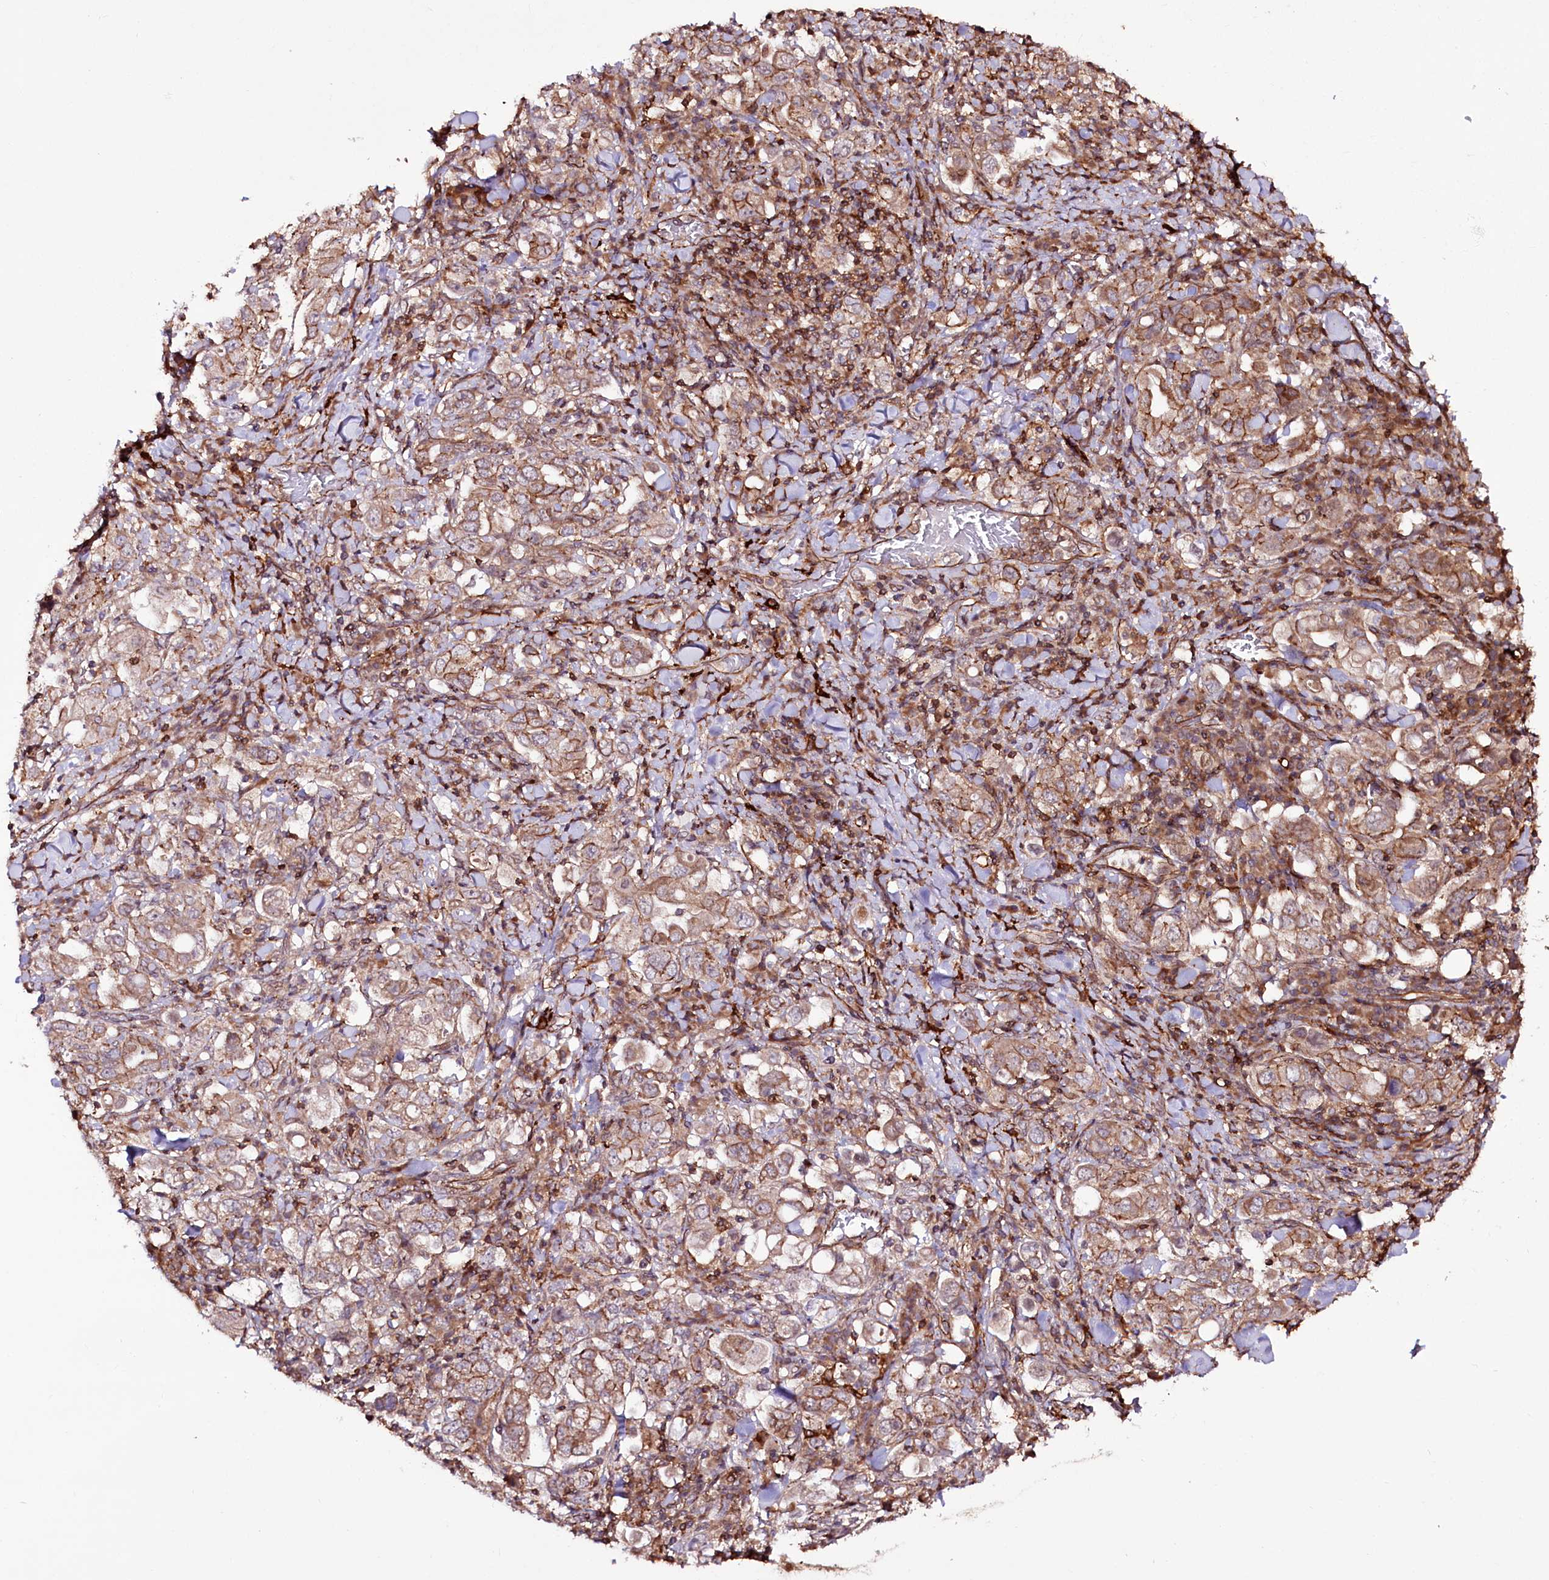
{"staining": {"intensity": "moderate", "quantity": "25%-75%", "location": "cytoplasmic/membranous"}, "tissue": "stomach cancer", "cell_type": "Tumor cells", "image_type": "cancer", "snomed": [{"axis": "morphology", "description": "Adenocarcinoma, NOS"}, {"axis": "topography", "description": "Stomach, upper"}], "caption": "Immunohistochemical staining of stomach adenocarcinoma demonstrates moderate cytoplasmic/membranous protein expression in about 25%-75% of tumor cells.", "gene": "DHX29", "patient": {"sex": "male", "age": 62}}